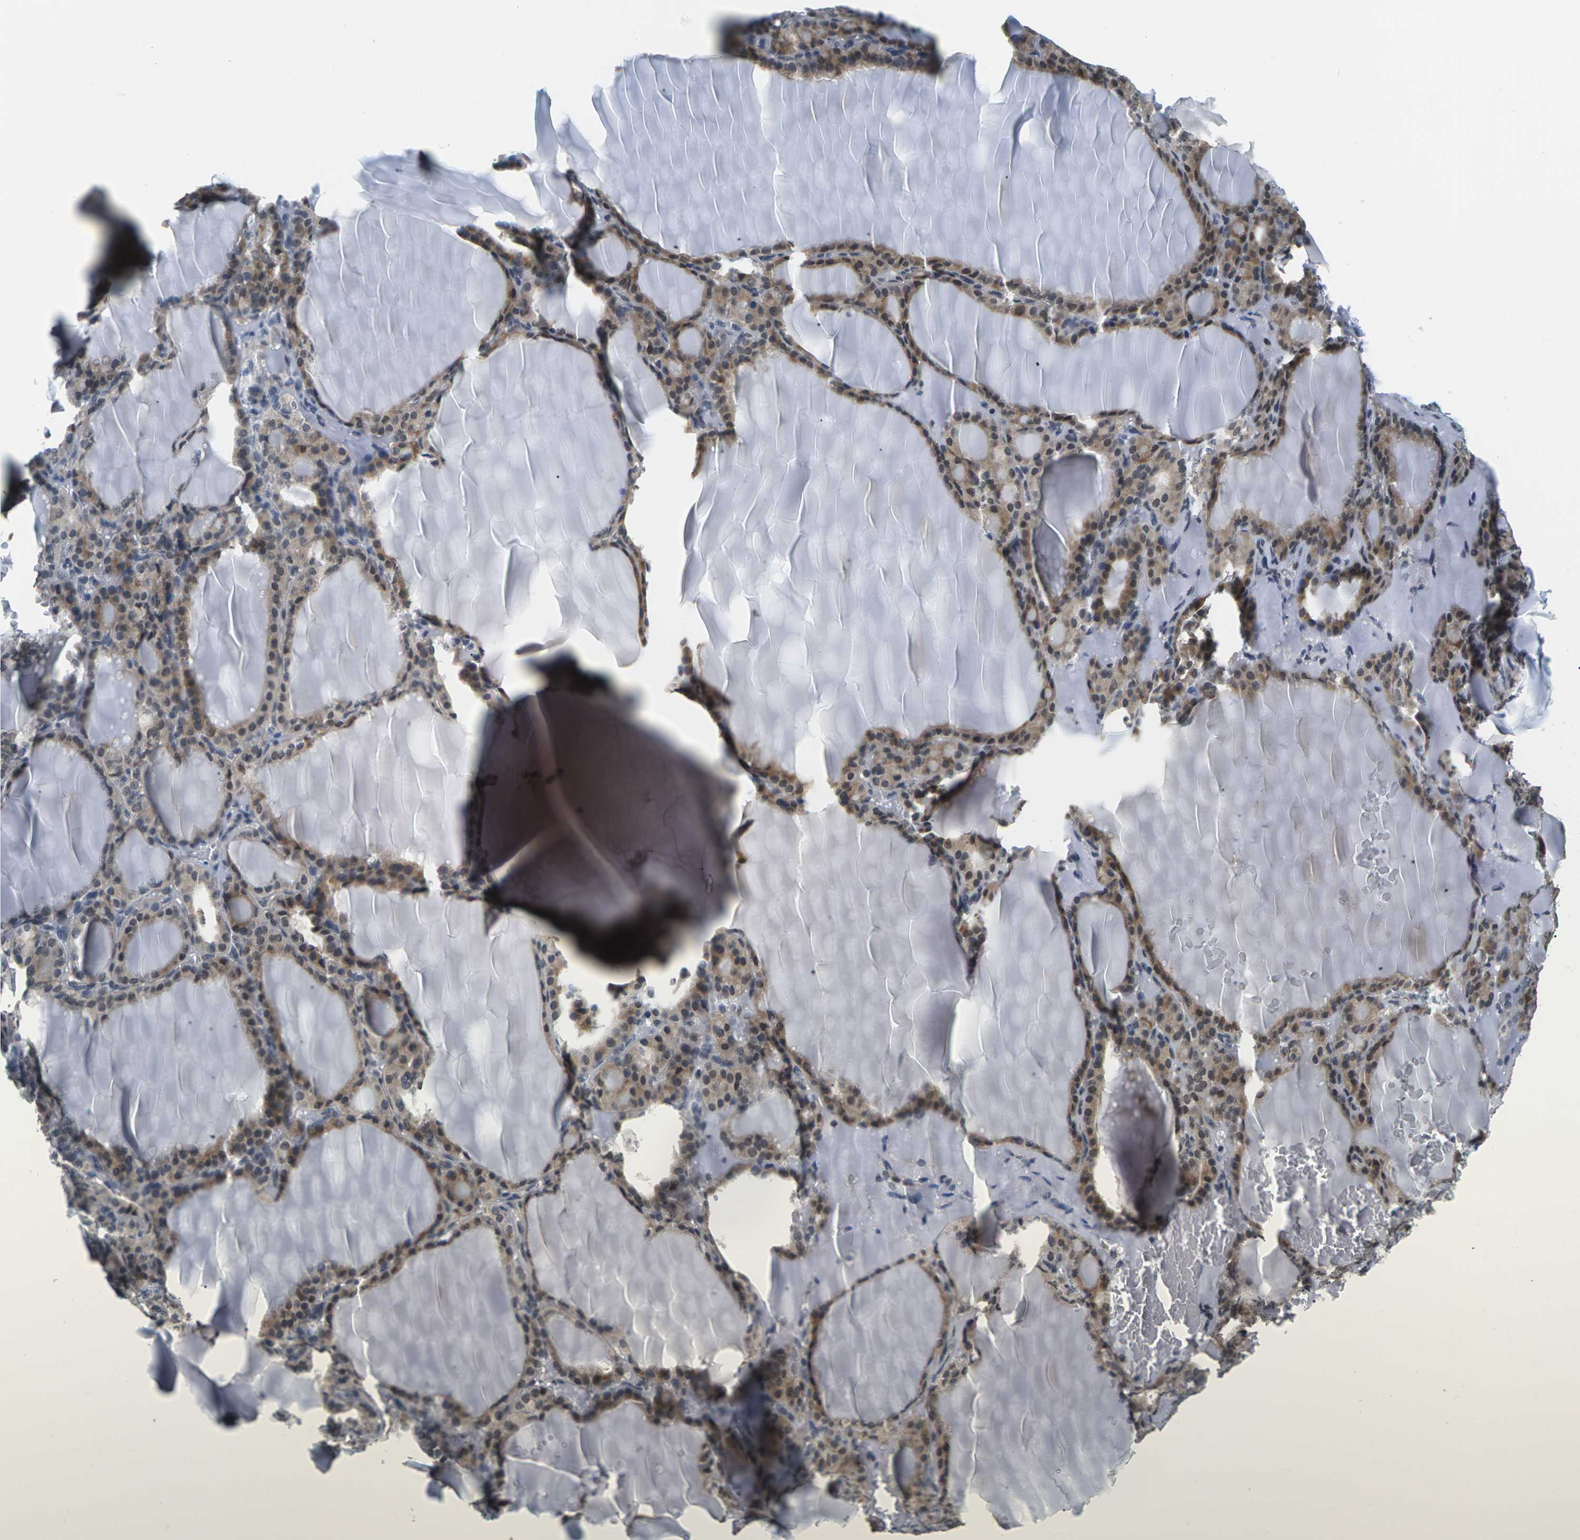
{"staining": {"intensity": "moderate", "quantity": ">75%", "location": "cytoplasmic/membranous,nuclear"}, "tissue": "thyroid gland", "cell_type": "Glandular cells", "image_type": "normal", "snomed": [{"axis": "morphology", "description": "Normal tissue, NOS"}, {"axis": "topography", "description": "Thyroid gland"}], "caption": "An image of thyroid gland stained for a protein shows moderate cytoplasmic/membranous,nuclear brown staining in glandular cells. (brown staining indicates protein expression, while blue staining denotes nuclei).", "gene": "NSRP1", "patient": {"sex": "female", "age": 28}}